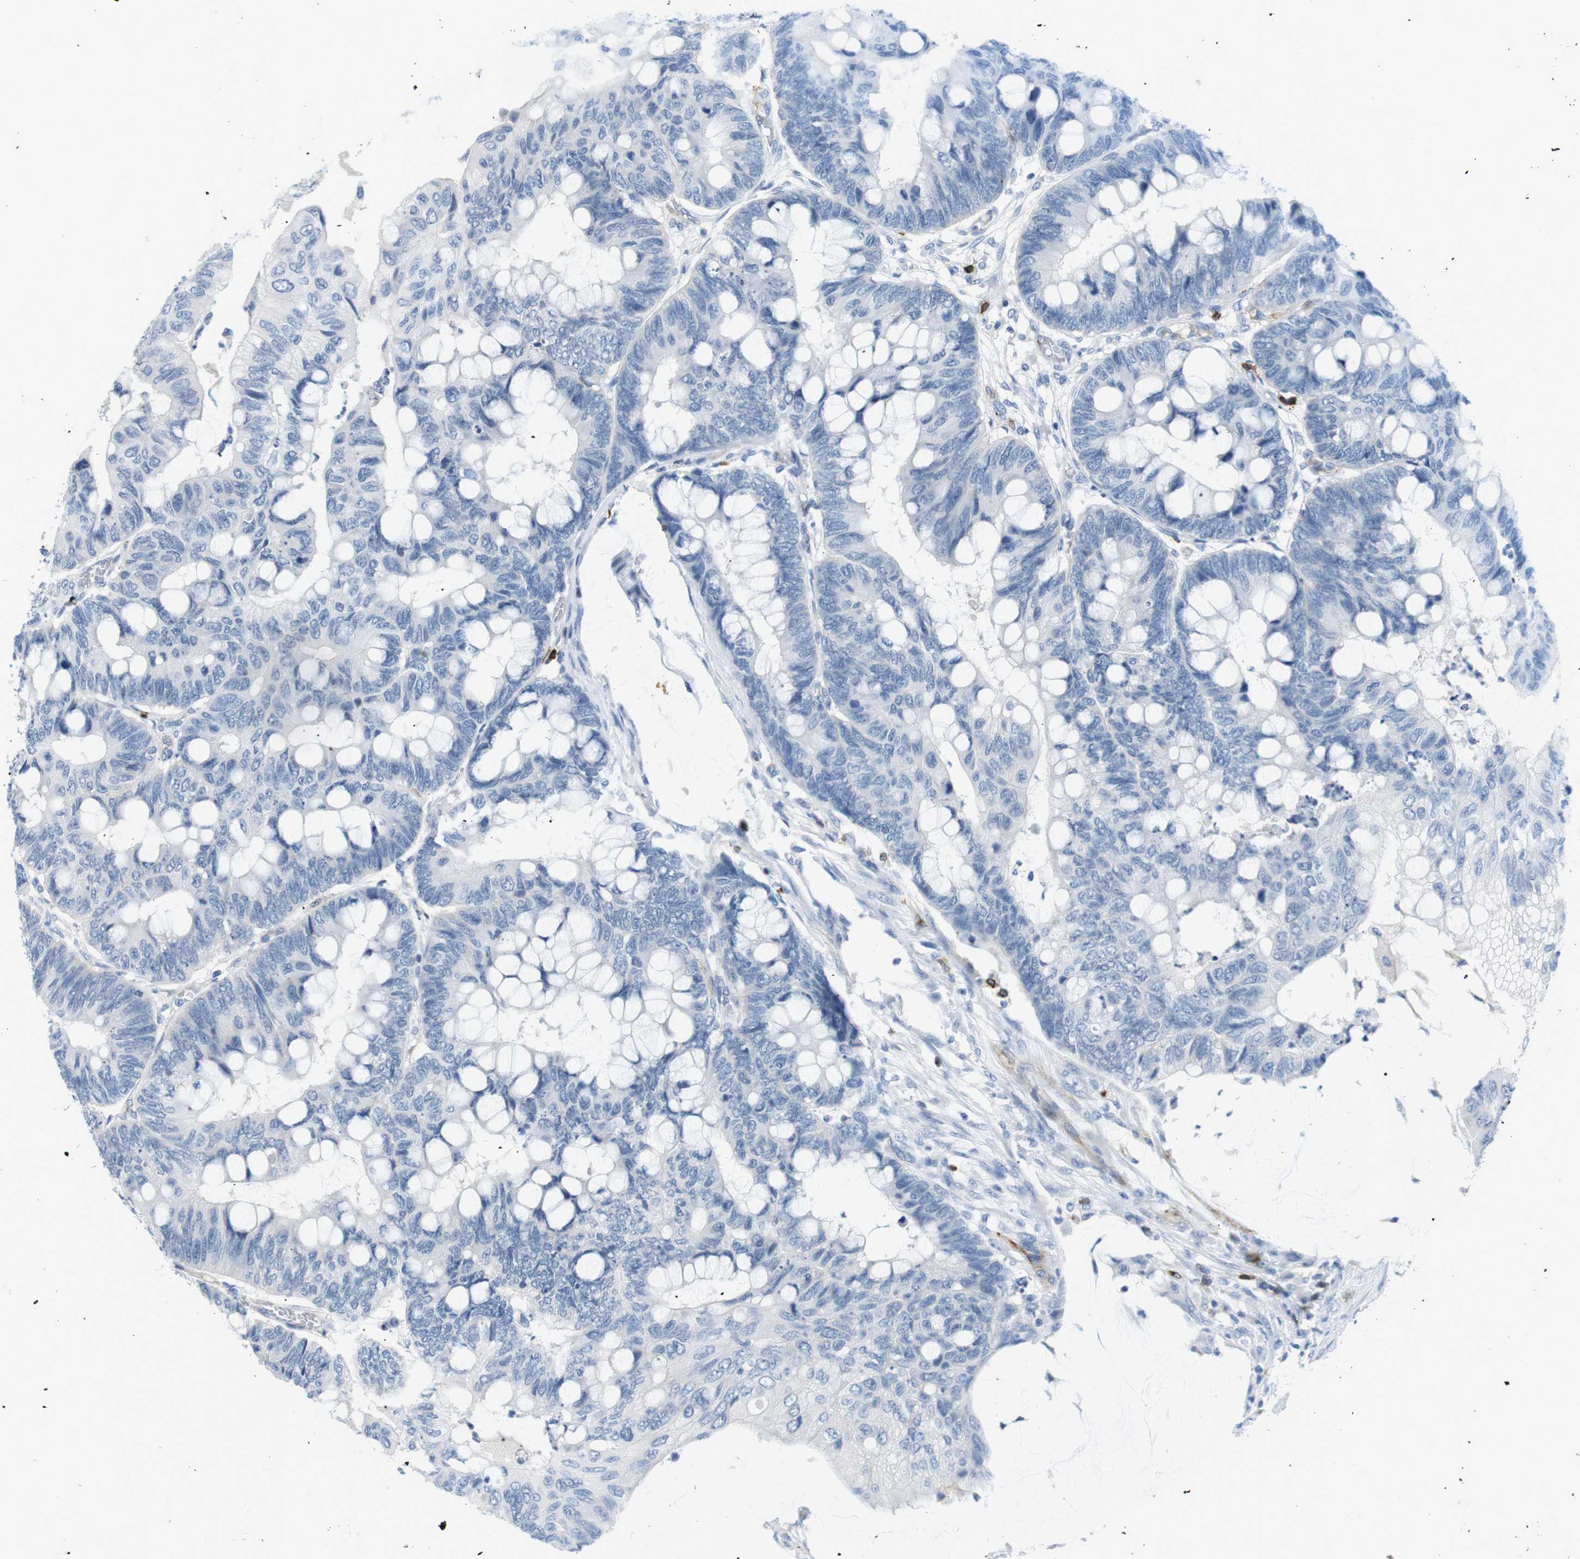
{"staining": {"intensity": "negative", "quantity": "none", "location": "none"}, "tissue": "colorectal cancer", "cell_type": "Tumor cells", "image_type": "cancer", "snomed": [{"axis": "morphology", "description": "Normal tissue, NOS"}, {"axis": "morphology", "description": "Adenocarcinoma, NOS"}, {"axis": "topography", "description": "Rectum"}], "caption": "Colorectal cancer (adenocarcinoma) stained for a protein using immunohistochemistry (IHC) reveals no positivity tumor cells.", "gene": "TNFRSF4", "patient": {"sex": "male", "age": 92}}